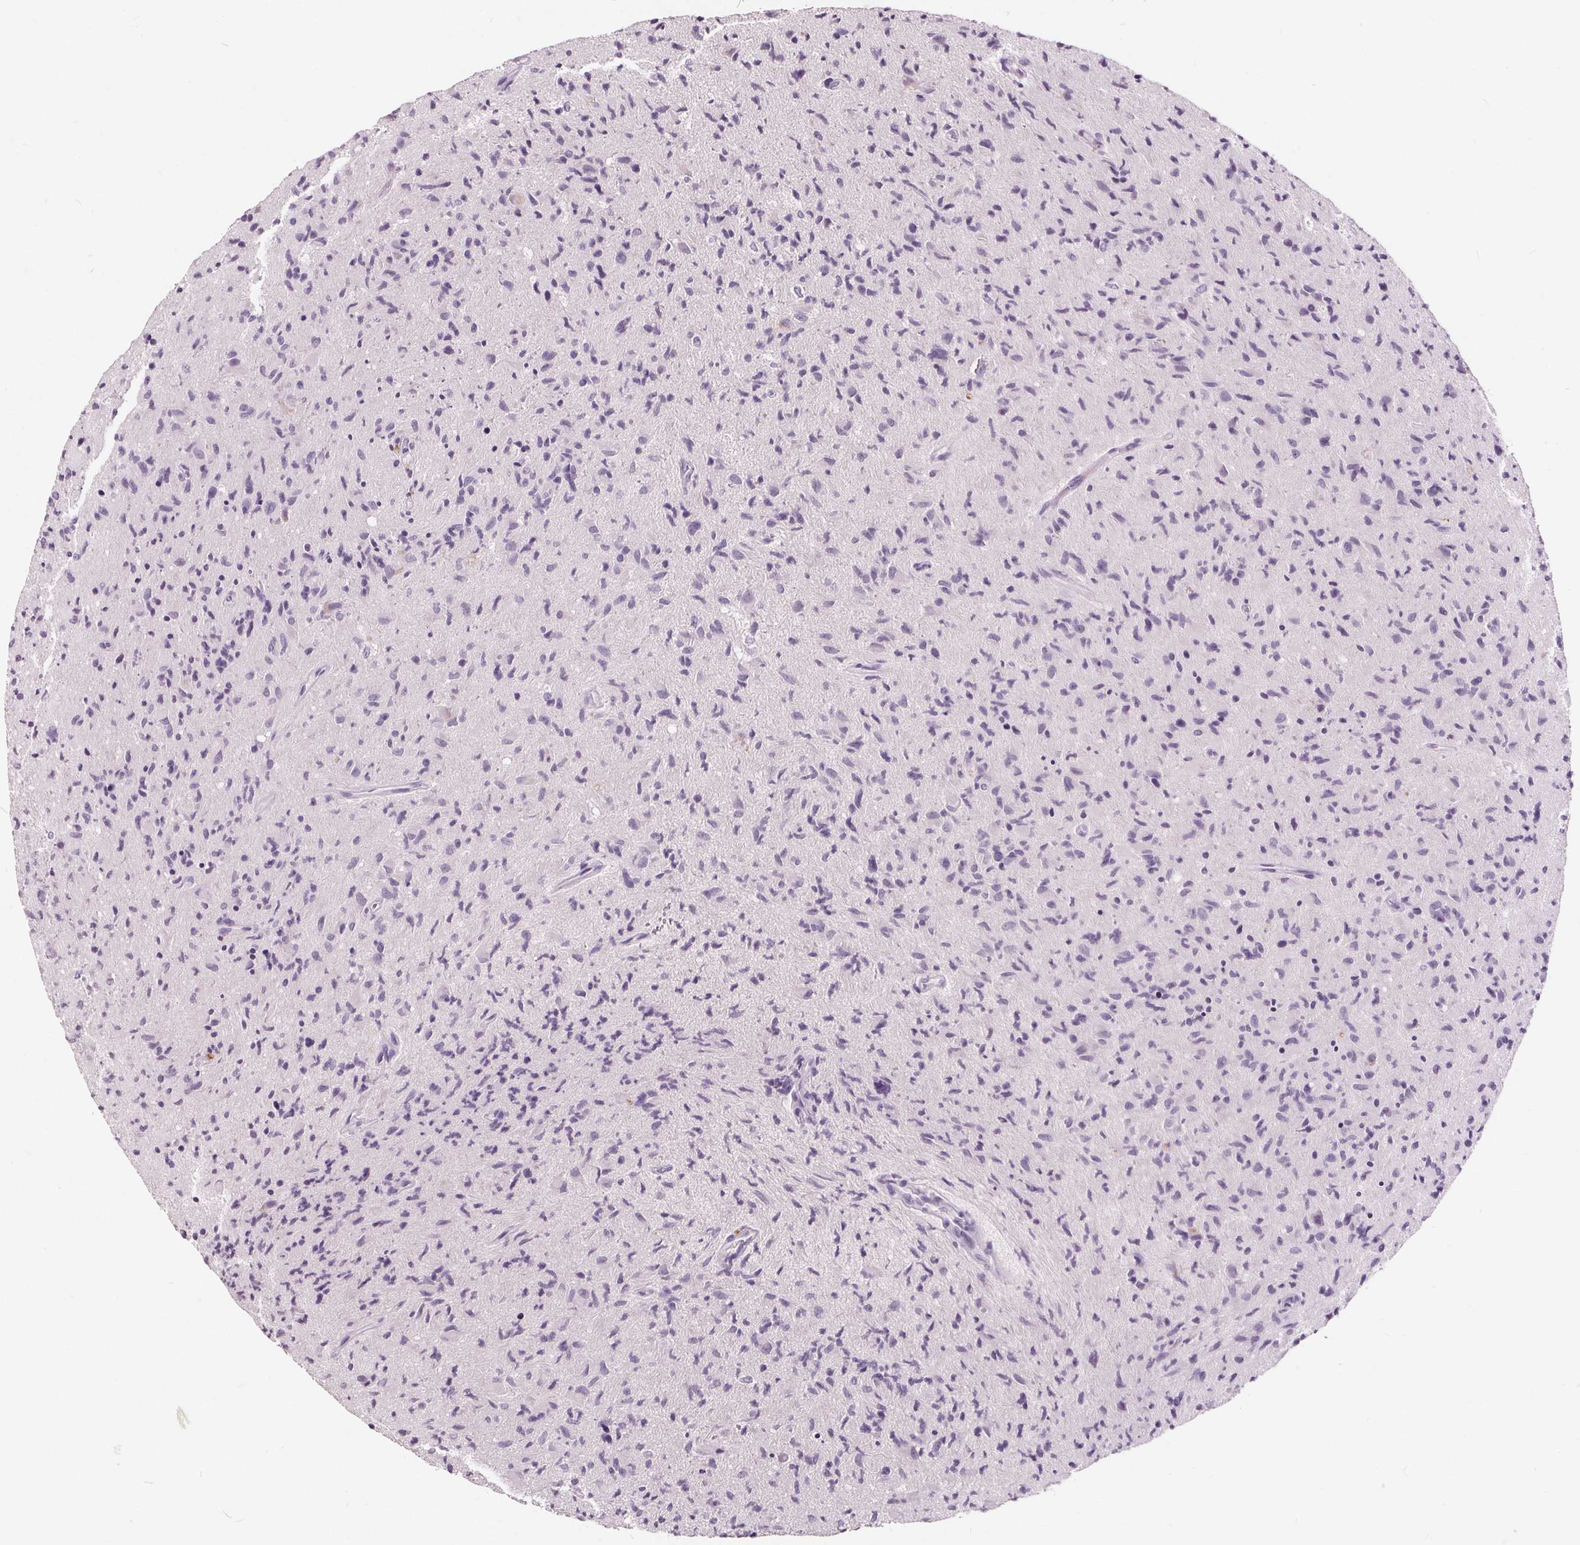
{"staining": {"intensity": "negative", "quantity": "none", "location": "none"}, "tissue": "glioma", "cell_type": "Tumor cells", "image_type": "cancer", "snomed": [{"axis": "morphology", "description": "Glioma, malignant, High grade"}, {"axis": "topography", "description": "Brain"}], "caption": "High magnification brightfield microscopy of malignant glioma (high-grade) stained with DAB (3,3'-diaminobenzidine) (brown) and counterstained with hematoxylin (blue): tumor cells show no significant staining. Brightfield microscopy of immunohistochemistry stained with DAB (brown) and hematoxylin (blue), captured at high magnification.", "gene": "PLA2G2E", "patient": {"sex": "male", "age": 54}}